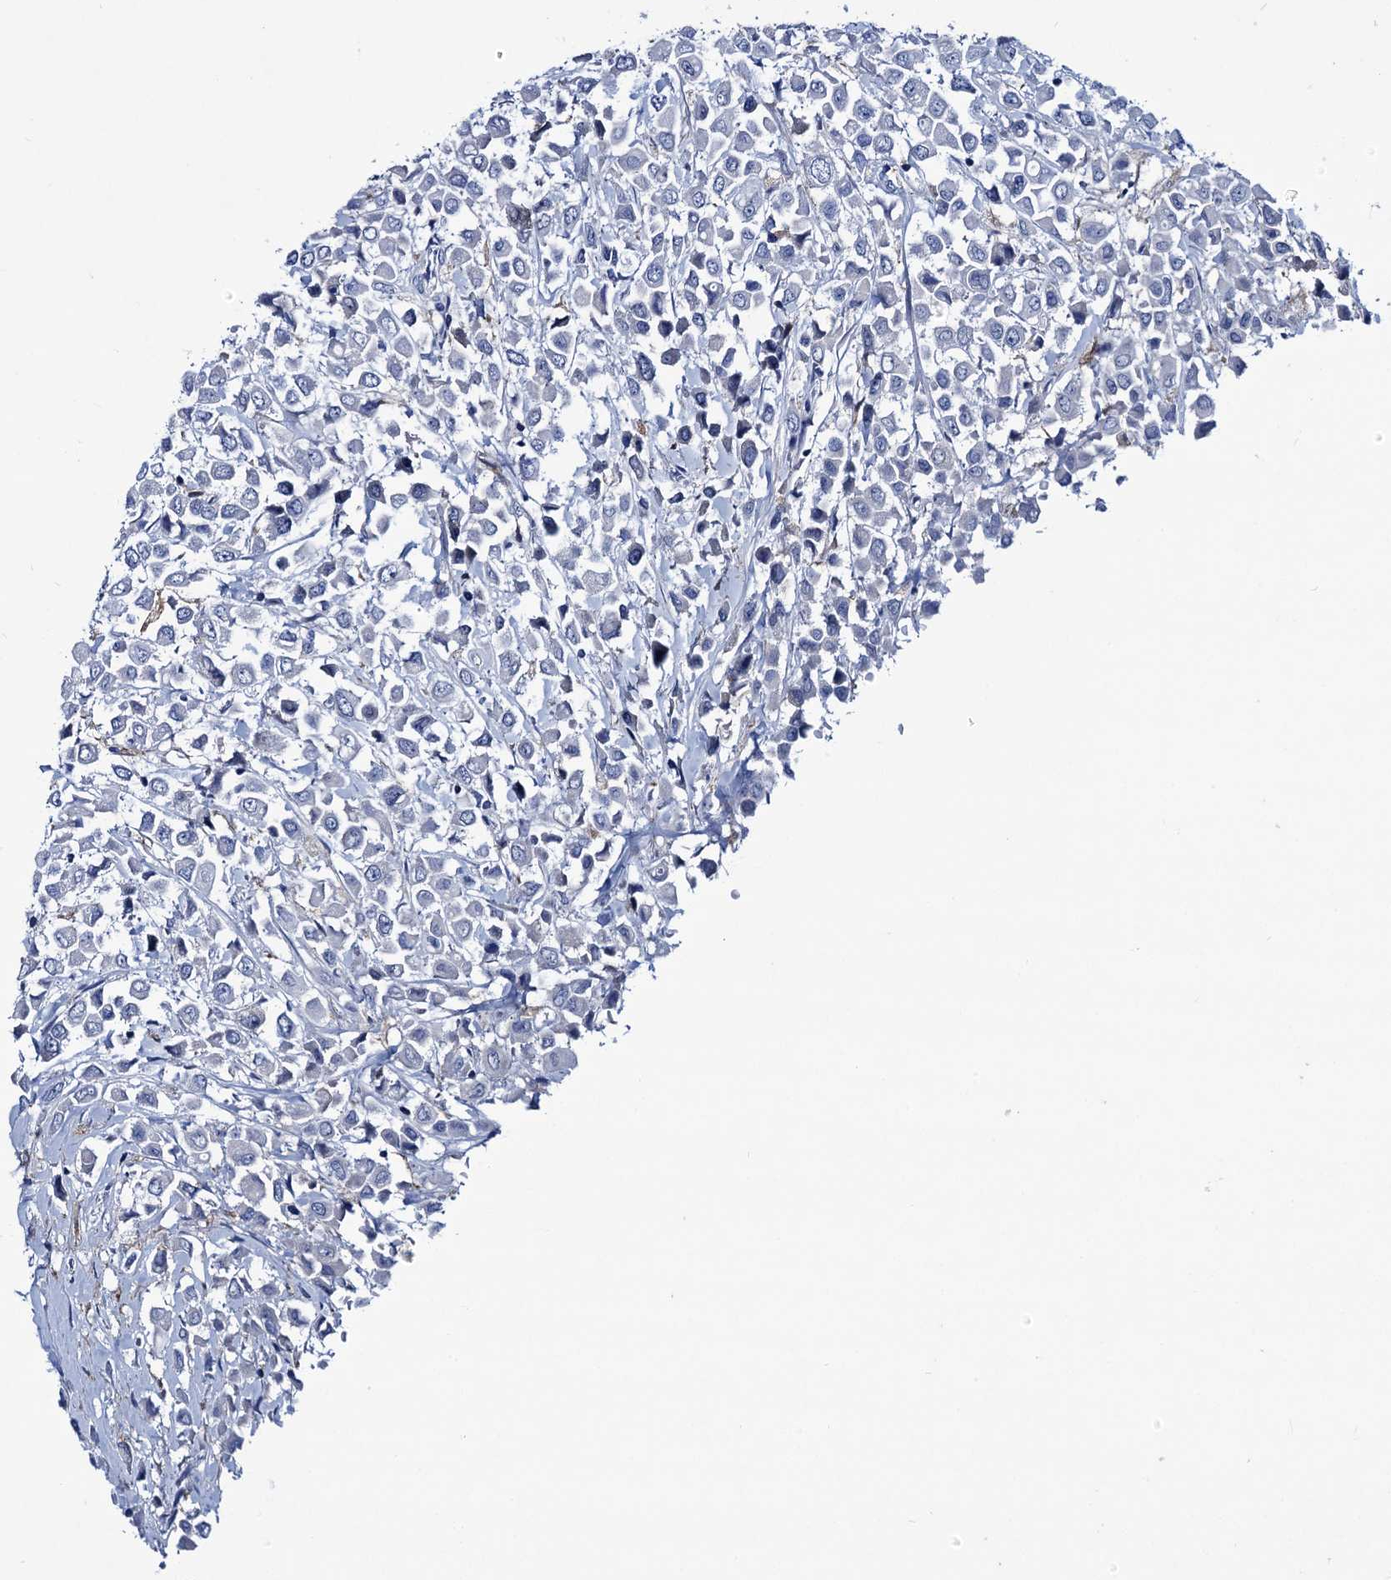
{"staining": {"intensity": "negative", "quantity": "none", "location": "none"}, "tissue": "breast cancer", "cell_type": "Tumor cells", "image_type": "cancer", "snomed": [{"axis": "morphology", "description": "Duct carcinoma"}, {"axis": "topography", "description": "Breast"}], "caption": "Human intraductal carcinoma (breast) stained for a protein using immunohistochemistry (IHC) shows no staining in tumor cells.", "gene": "RTKN2", "patient": {"sex": "female", "age": 61}}